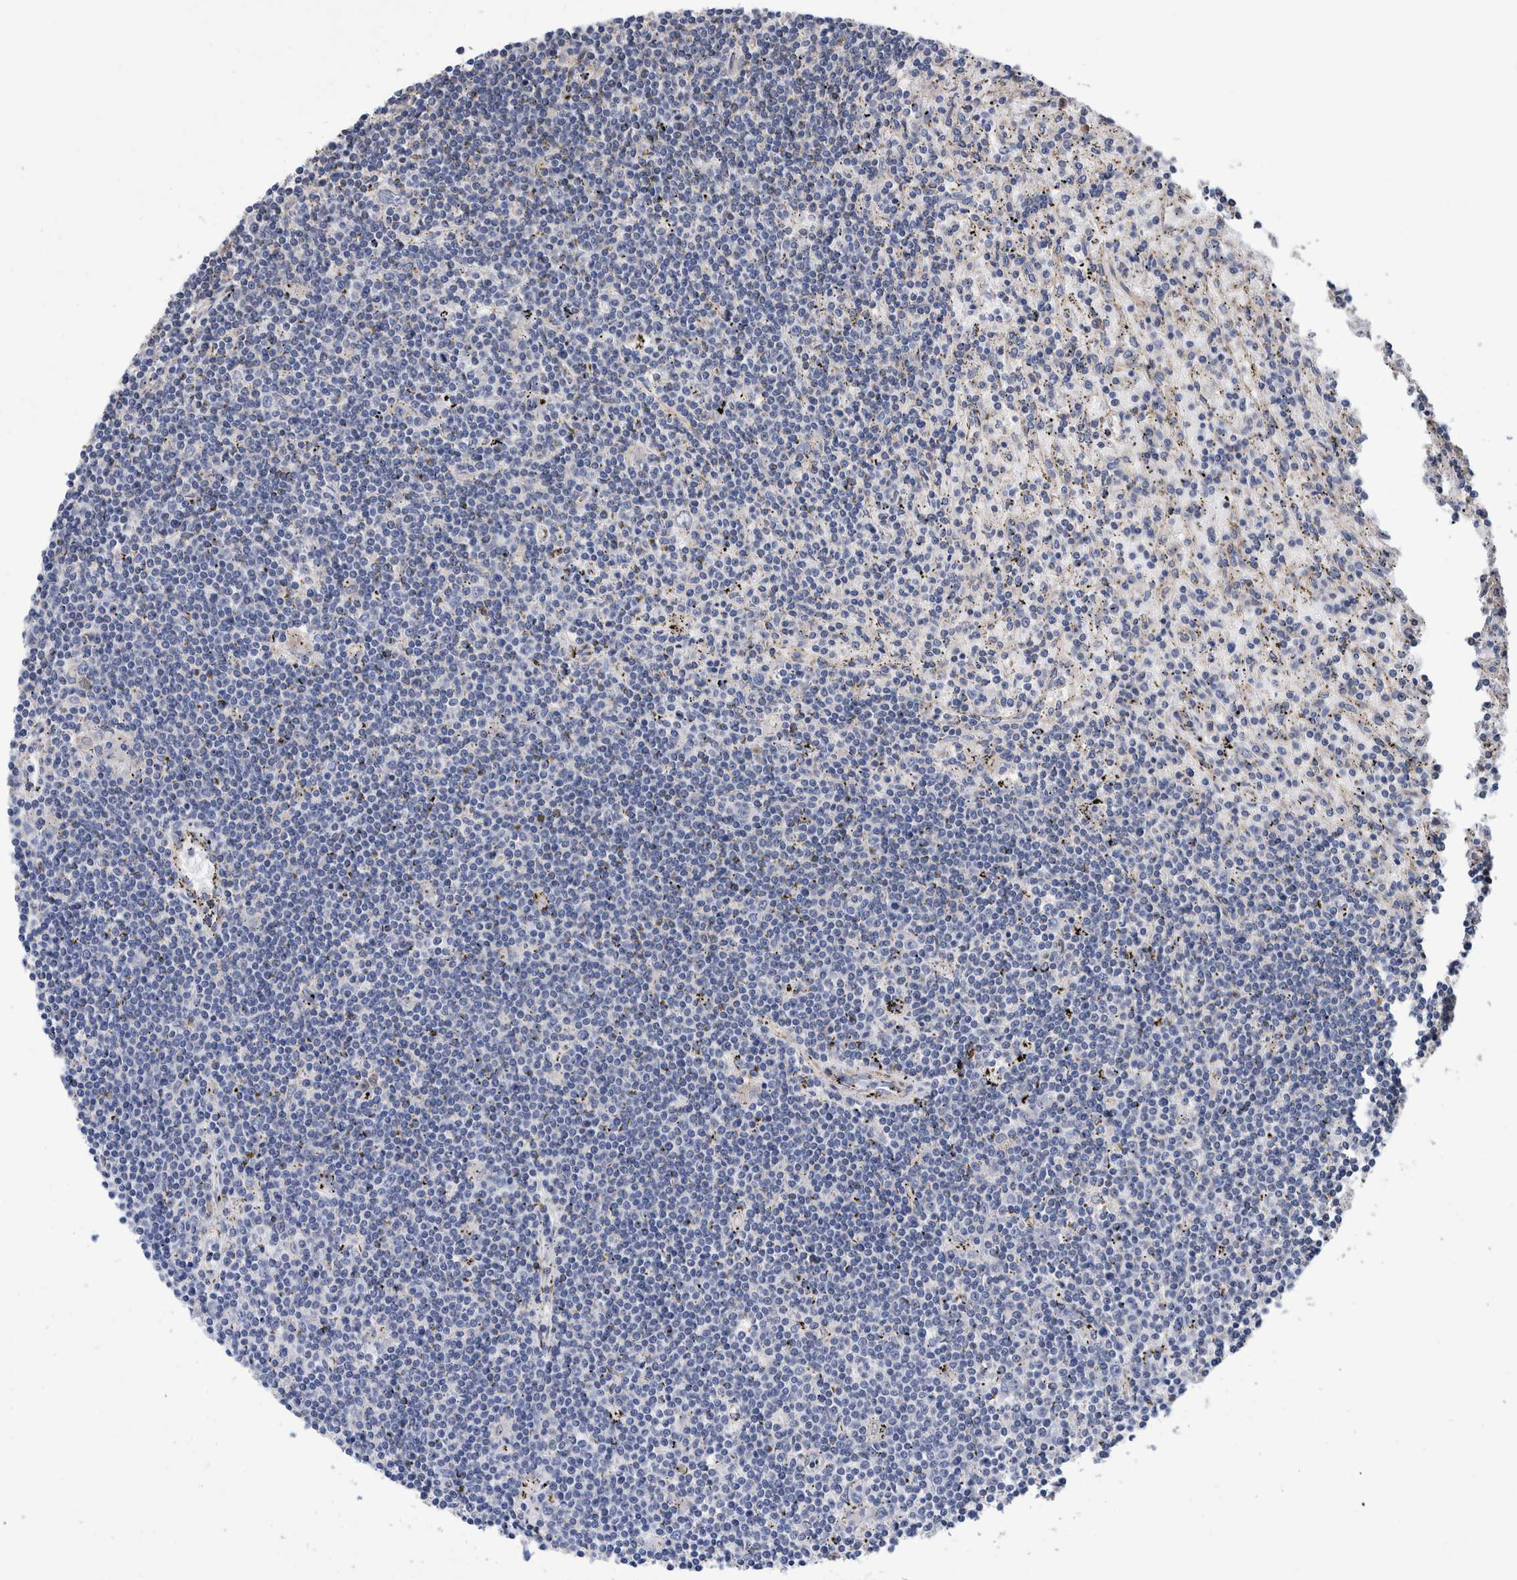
{"staining": {"intensity": "negative", "quantity": "none", "location": "none"}, "tissue": "lymphoma", "cell_type": "Tumor cells", "image_type": "cancer", "snomed": [{"axis": "morphology", "description": "Malignant lymphoma, non-Hodgkin's type, Low grade"}, {"axis": "topography", "description": "Spleen"}], "caption": "High magnification brightfield microscopy of lymphoma stained with DAB (brown) and counterstained with hematoxylin (blue): tumor cells show no significant expression. Brightfield microscopy of IHC stained with DAB (3,3'-diaminobenzidine) (brown) and hematoxylin (blue), captured at high magnification.", "gene": "SLC45A4", "patient": {"sex": "male", "age": 76}}